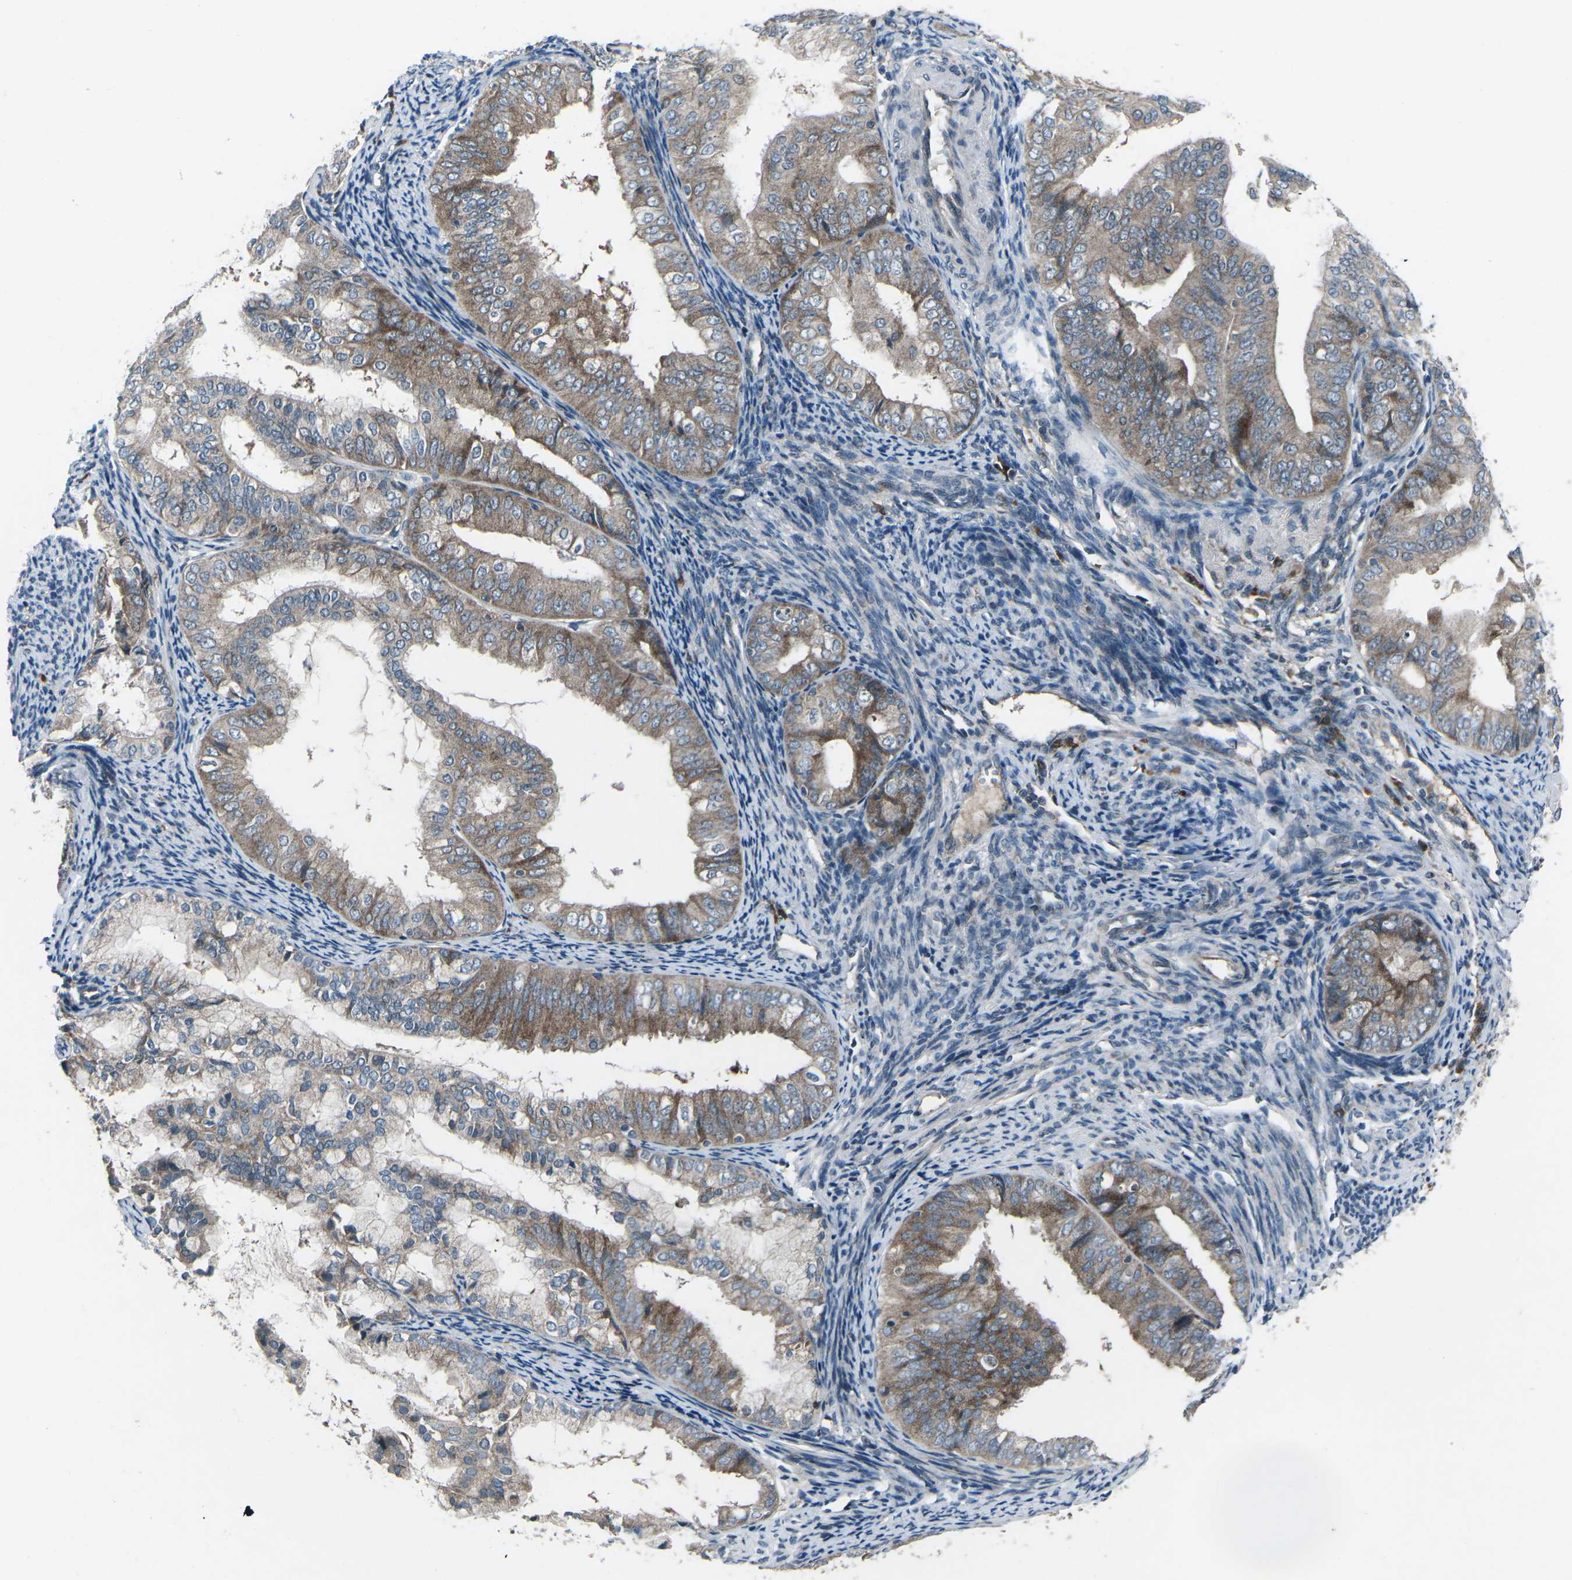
{"staining": {"intensity": "moderate", "quantity": ">75%", "location": "cytoplasmic/membranous"}, "tissue": "endometrial cancer", "cell_type": "Tumor cells", "image_type": "cancer", "snomed": [{"axis": "morphology", "description": "Adenocarcinoma, NOS"}, {"axis": "topography", "description": "Endometrium"}], "caption": "Moderate cytoplasmic/membranous positivity for a protein is identified in about >75% of tumor cells of endometrial adenocarcinoma using immunohistochemistry.", "gene": "CDK16", "patient": {"sex": "female", "age": 63}}